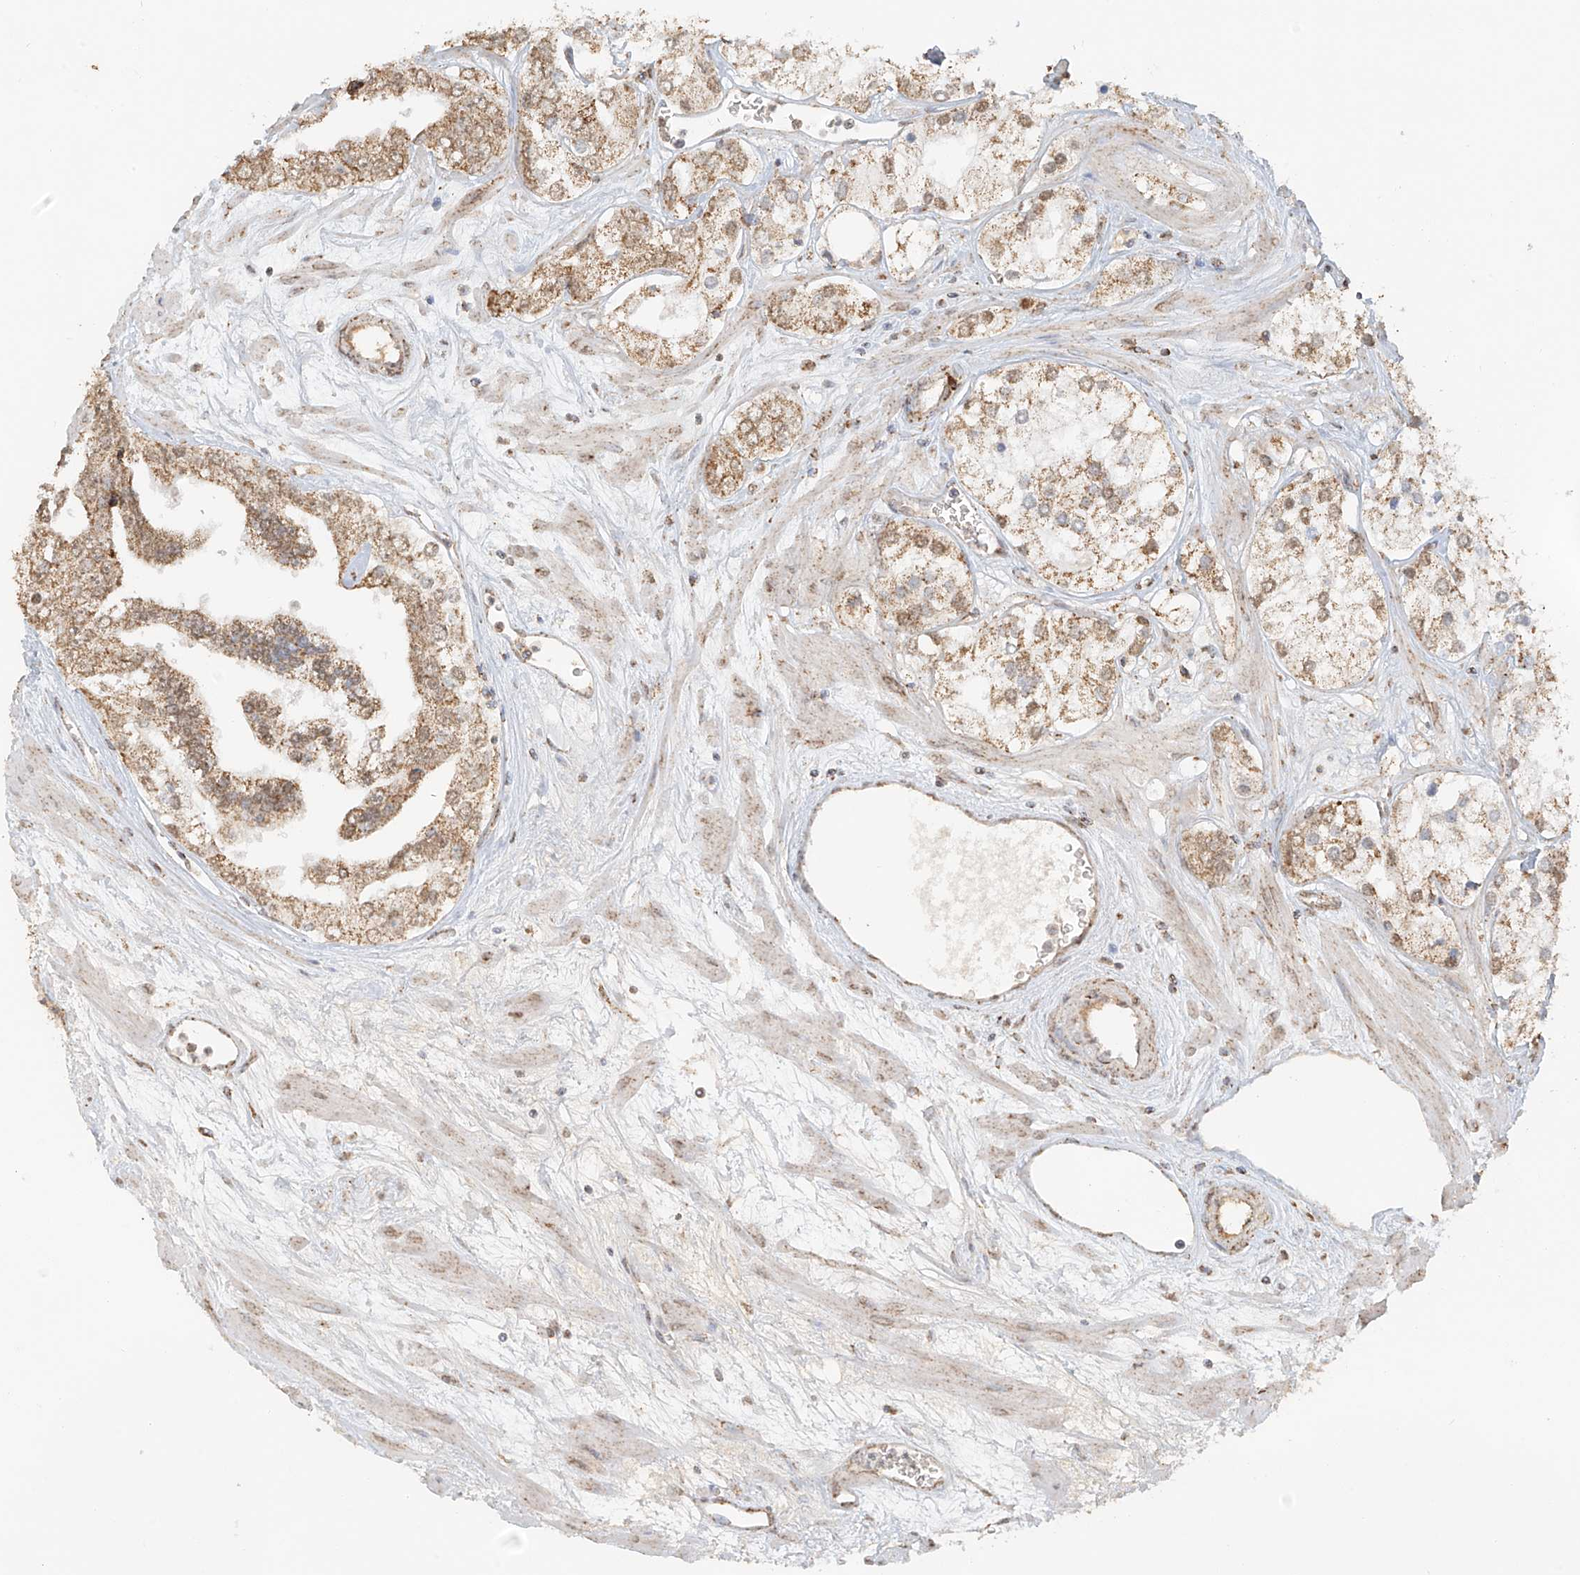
{"staining": {"intensity": "moderate", "quantity": ">75%", "location": "cytoplasmic/membranous"}, "tissue": "prostate cancer", "cell_type": "Tumor cells", "image_type": "cancer", "snomed": [{"axis": "morphology", "description": "Adenocarcinoma, High grade"}, {"axis": "topography", "description": "Prostate"}], "caption": "Prostate high-grade adenocarcinoma tissue shows moderate cytoplasmic/membranous expression in approximately >75% of tumor cells, visualized by immunohistochemistry.", "gene": "MIPEP", "patient": {"sex": "male", "age": 66}}